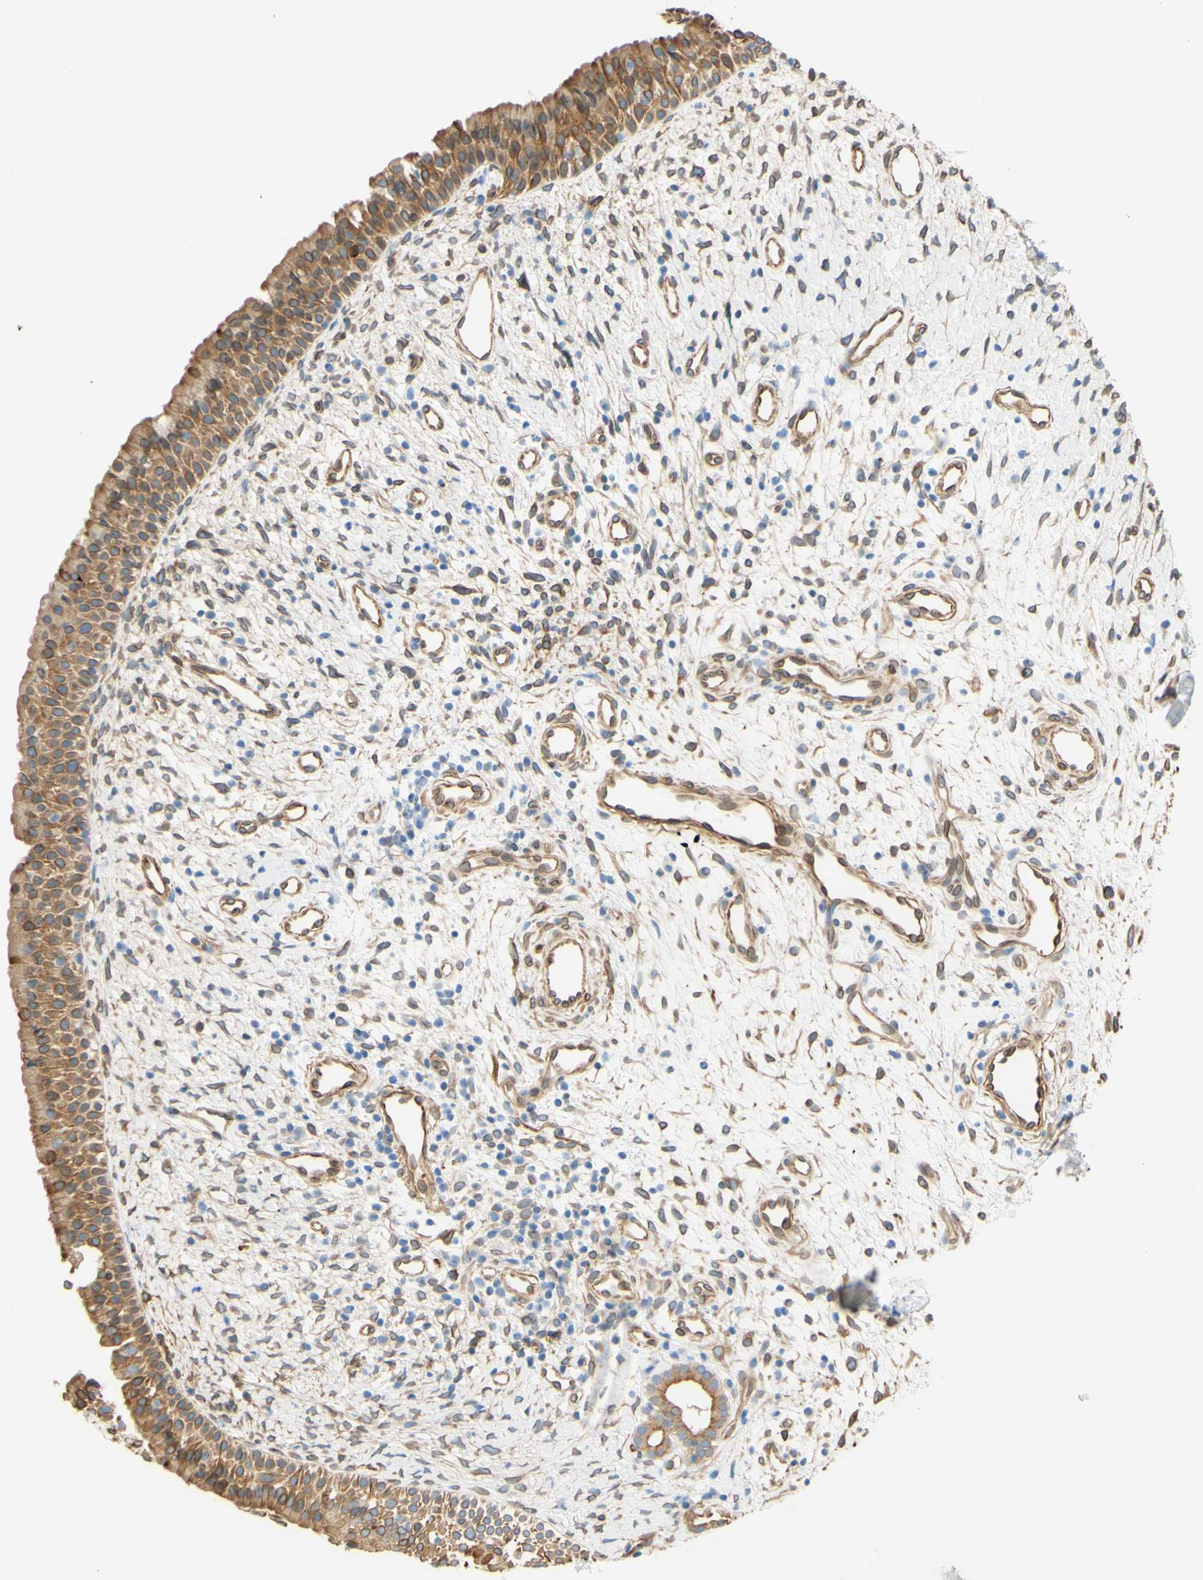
{"staining": {"intensity": "moderate", "quantity": "25%-75%", "location": "cytoplasmic/membranous"}, "tissue": "nasopharynx", "cell_type": "Respiratory epithelial cells", "image_type": "normal", "snomed": [{"axis": "morphology", "description": "Normal tissue, NOS"}, {"axis": "topography", "description": "Nasopharynx"}], "caption": "Benign nasopharynx exhibits moderate cytoplasmic/membranous expression in approximately 25%-75% of respiratory epithelial cells.", "gene": "ENDOD1", "patient": {"sex": "male", "age": 22}}